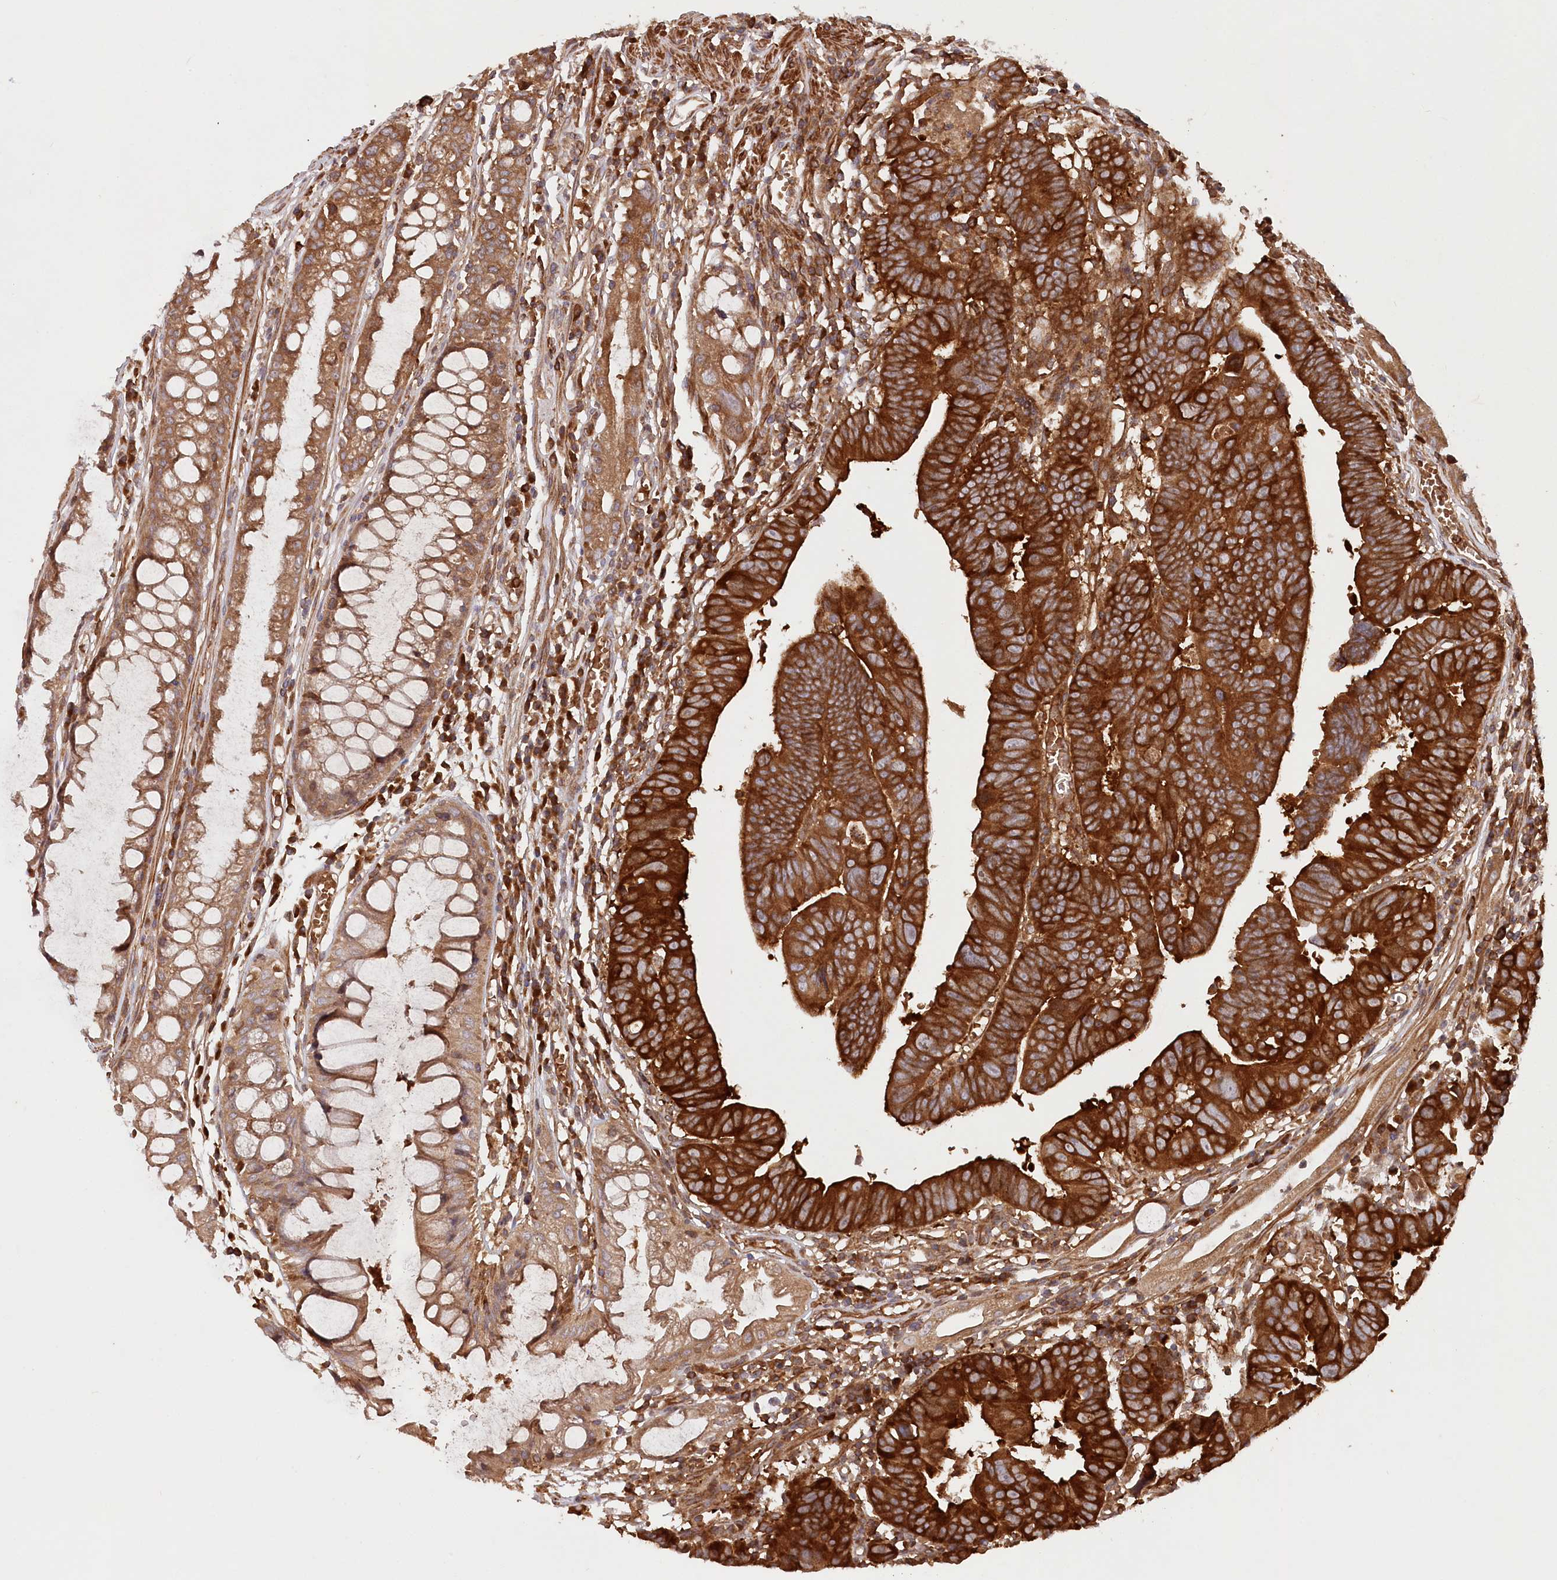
{"staining": {"intensity": "strong", "quantity": ">75%", "location": "cytoplasmic/membranous"}, "tissue": "colorectal cancer", "cell_type": "Tumor cells", "image_type": "cancer", "snomed": [{"axis": "morphology", "description": "Adenocarcinoma, NOS"}, {"axis": "topography", "description": "Rectum"}], "caption": "Protein analysis of colorectal cancer tissue displays strong cytoplasmic/membranous staining in about >75% of tumor cells.", "gene": "PAIP2", "patient": {"sex": "female", "age": 65}}